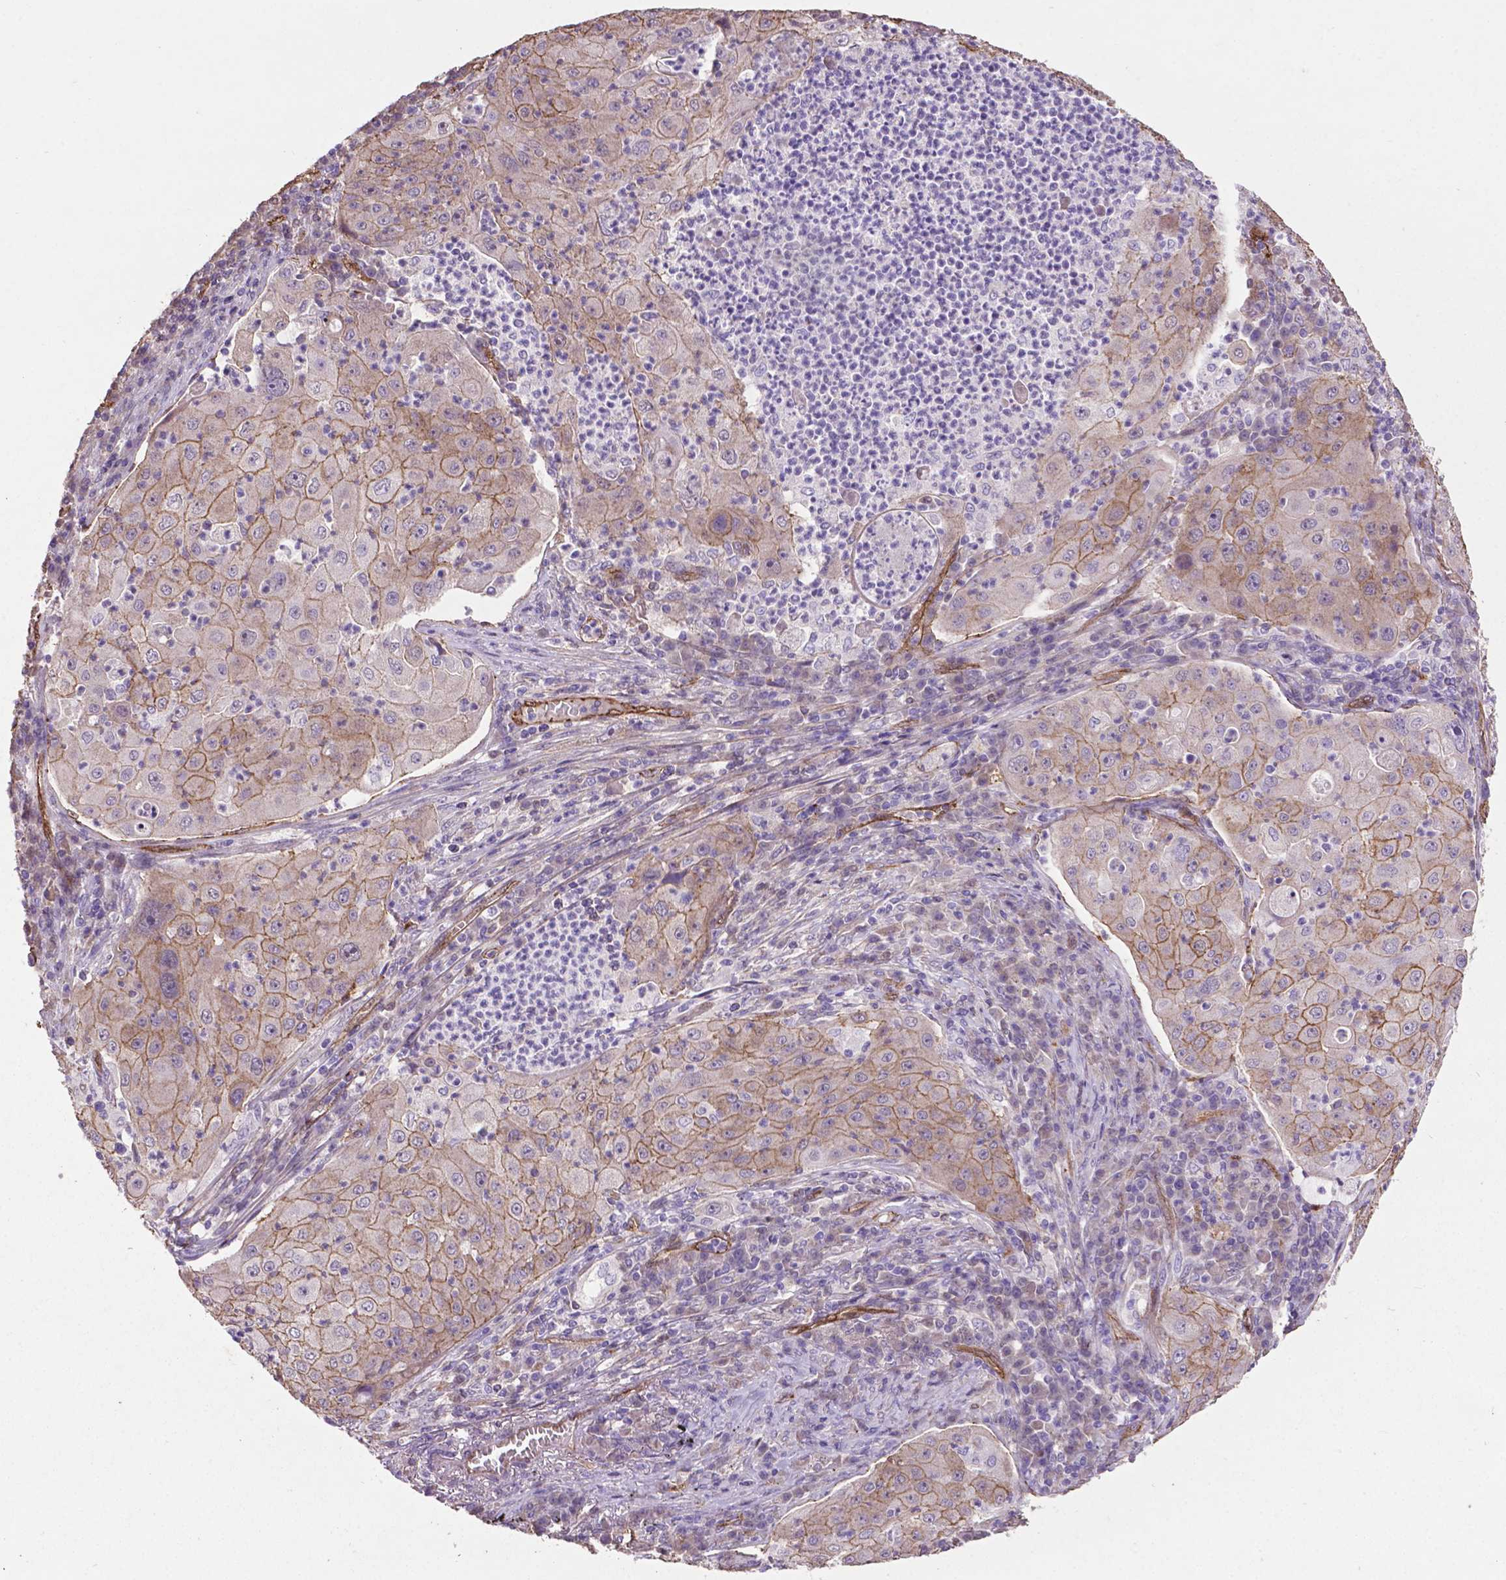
{"staining": {"intensity": "weak", "quantity": ">75%", "location": "cytoplasmic/membranous"}, "tissue": "lung cancer", "cell_type": "Tumor cells", "image_type": "cancer", "snomed": [{"axis": "morphology", "description": "Squamous cell carcinoma, NOS"}, {"axis": "topography", "description": "Lung"}], "caption": "DAB immunohistochemical staining of lung cancer (squamous cell carcinoma) shows weak cytoplasmic/membranous protein staining in approximately >75% of tumor cells. (brown staining indicates protein expression, while blue staining denotes nuclei).", "gene": "PDLIM1", "patient": {"sex": "female", "age": 59}}